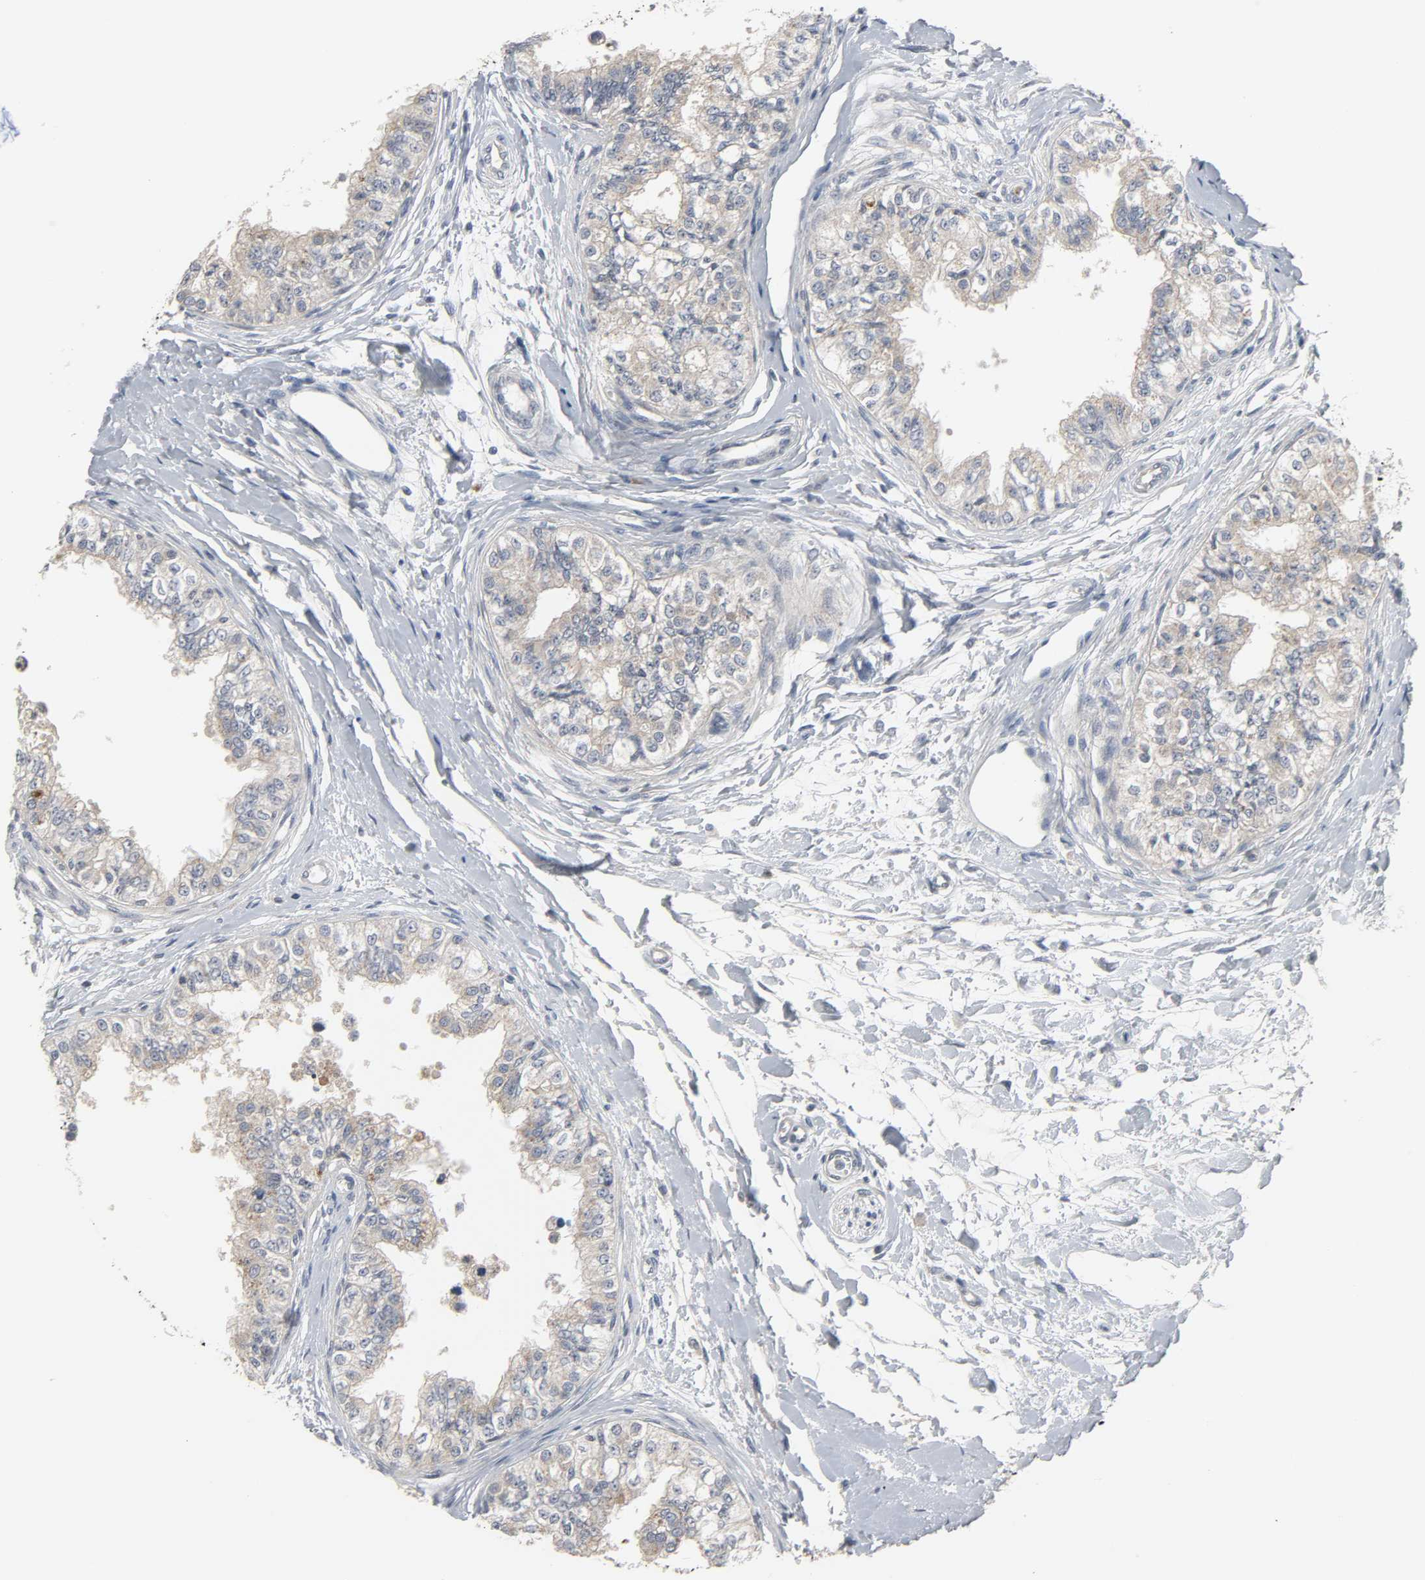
{"staining": {"intensity": "moderate", "quantity": ">75%", "location": "cytoplasmic/membranous"}, "tissue": "epididymis", "cell_type": "Glandular cells", "image_type": "normal", "snomed": [{"axis": "morphology", "description": "Normal tissue, NOS"}, {"axis": "morphology", "description": "Adenocarcinoma, metastatic, NOS"}, {"axis": "topography", "description": "Testis"}, {"axis": "topography", "description": "Epididymis"}], "caption": "Protein expression analysis of benign human epididymis reveals moderate cytoplasmic/membranous positivity in about >75% of glandular cells. The staining is performed using DAB (3,3'-diaminobenzidine) brown chromogen to label protein expression. The nuclei are counter-stained blue using hematoxylin.", "gene": "CLIP1", "patient": {"sex": "male", "age": 26}}